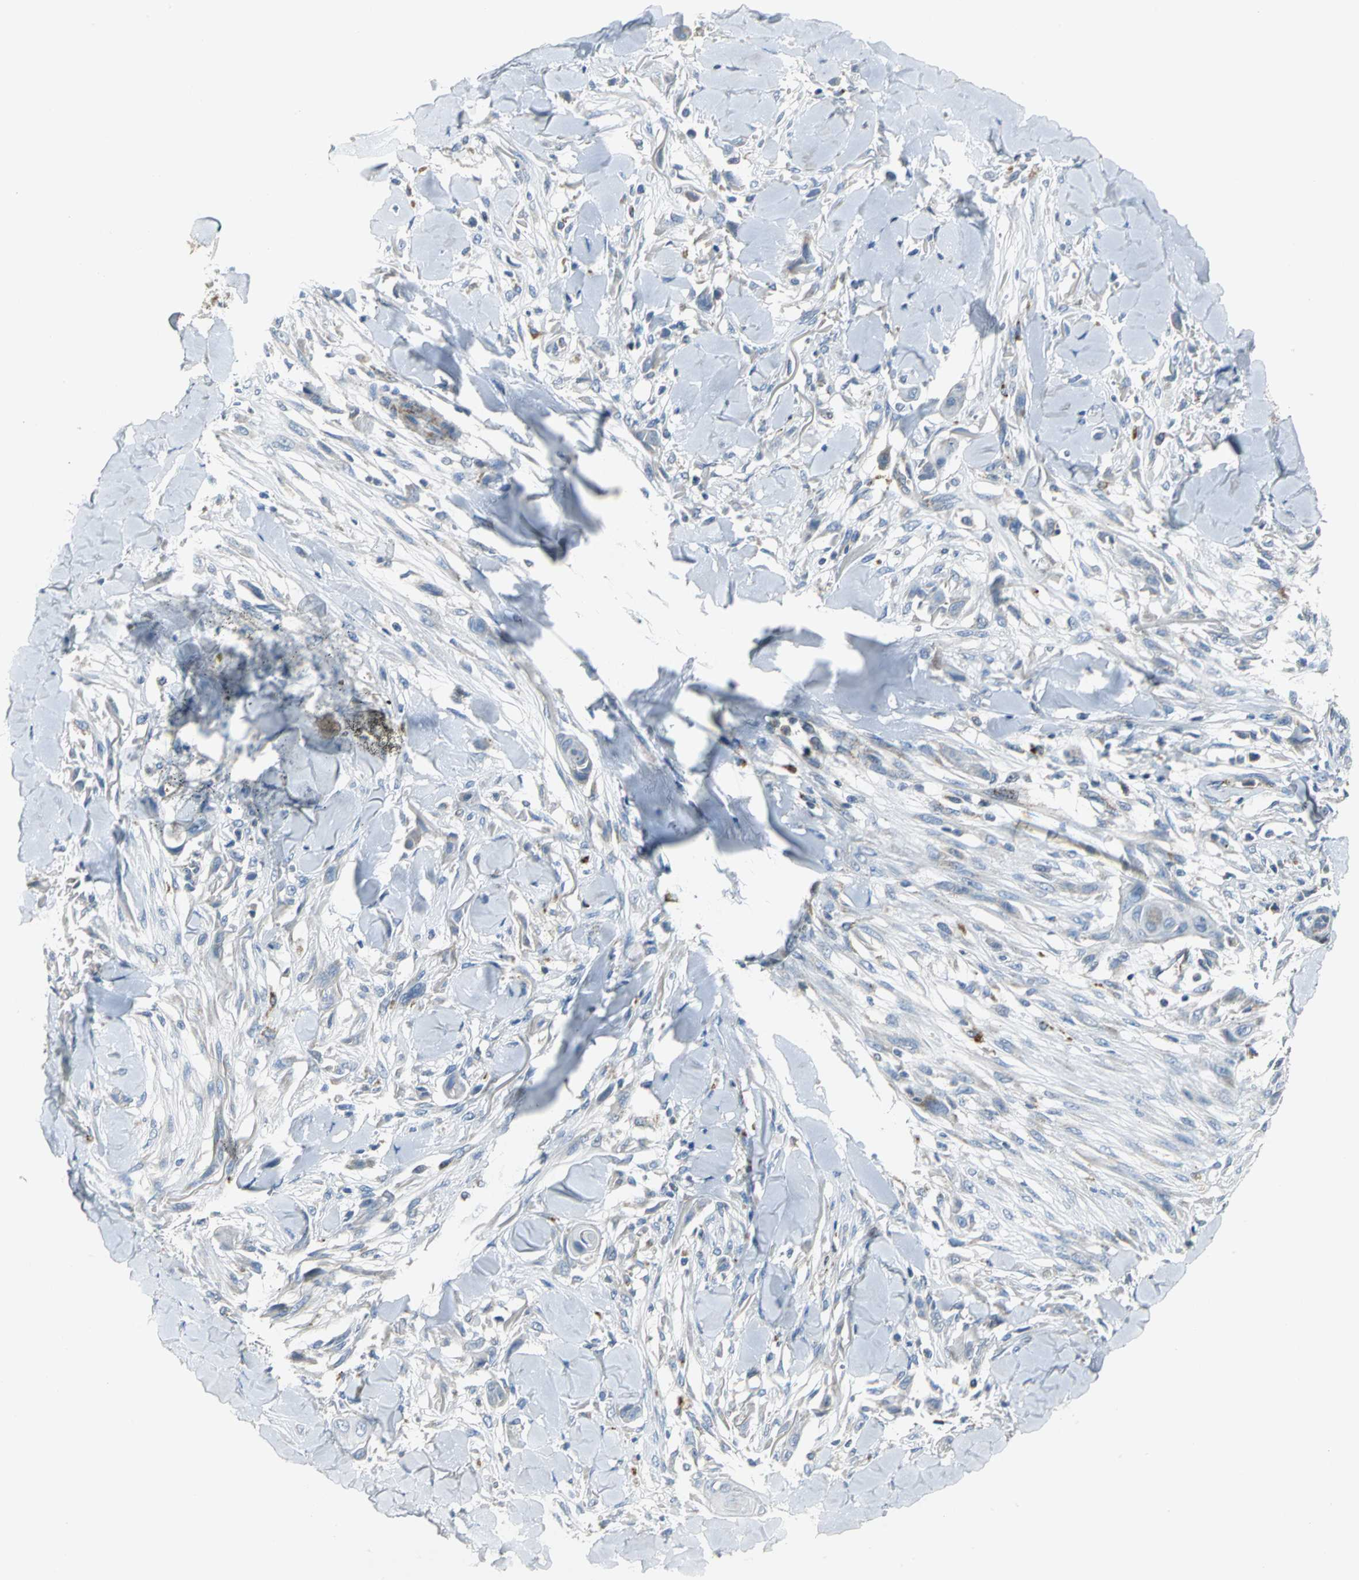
{"staining": {"intensity": "negative", "quantity": "none", "location": "none"}, "tissue": "skin cancer", "cell_type": "Tumor cells", "image_type": "cancer", "snomed": [{"axis": "morphology", "description": "Squamous cell carcinoma, NOS"}, {"axis": "topography", "description": "Skin"}], "caption": "An image of squamous cell carcinoma (skin) stained for a protein reveals no brown staining in tumor cells. (DAB immunohistochemistry (IHC) visualized using brightfield microscopy, high magnification).", "gene": "SPPL2B", "patient": {"sex": "female", "age": 59}}